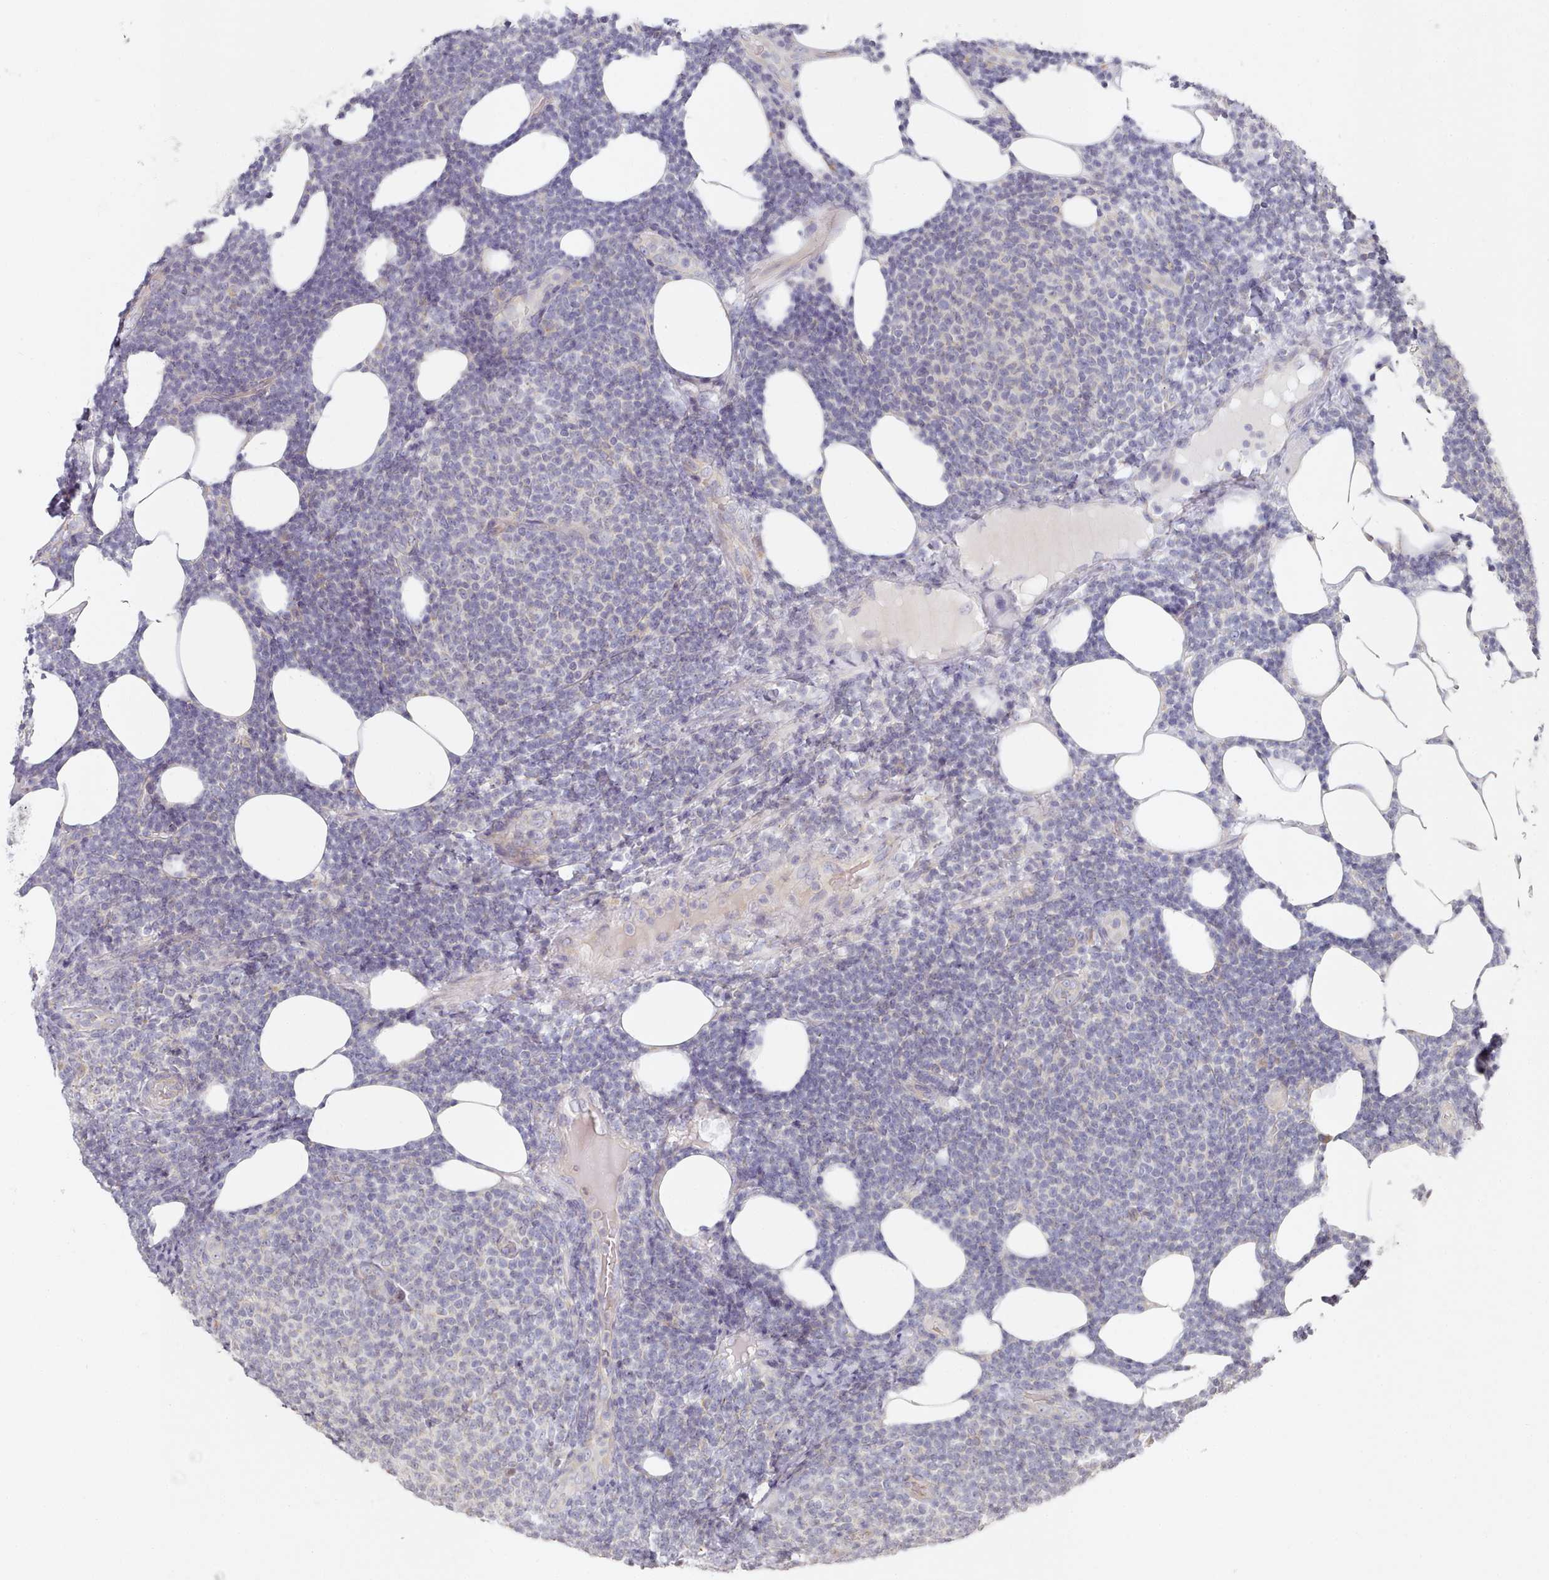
{"staining": {"intensity": "negative", "quantity": "none", "location": "none"}, "tissue": "lymphoma", "cell_type": "Tumor cells", "image_type": "cancer", "snomed": [{"axis": "morphology", "description": "Malignant lymphoma, non-Hodgkin's type, Low grade"}, {"axis": "topography", "description": "Lymph node"}], "caption": "The IHC micrograph has no significant expression in tumor cells of lymphoma tissue.", "gene": "TYW1B", "patient": {"sex": "male", "age": 66}}